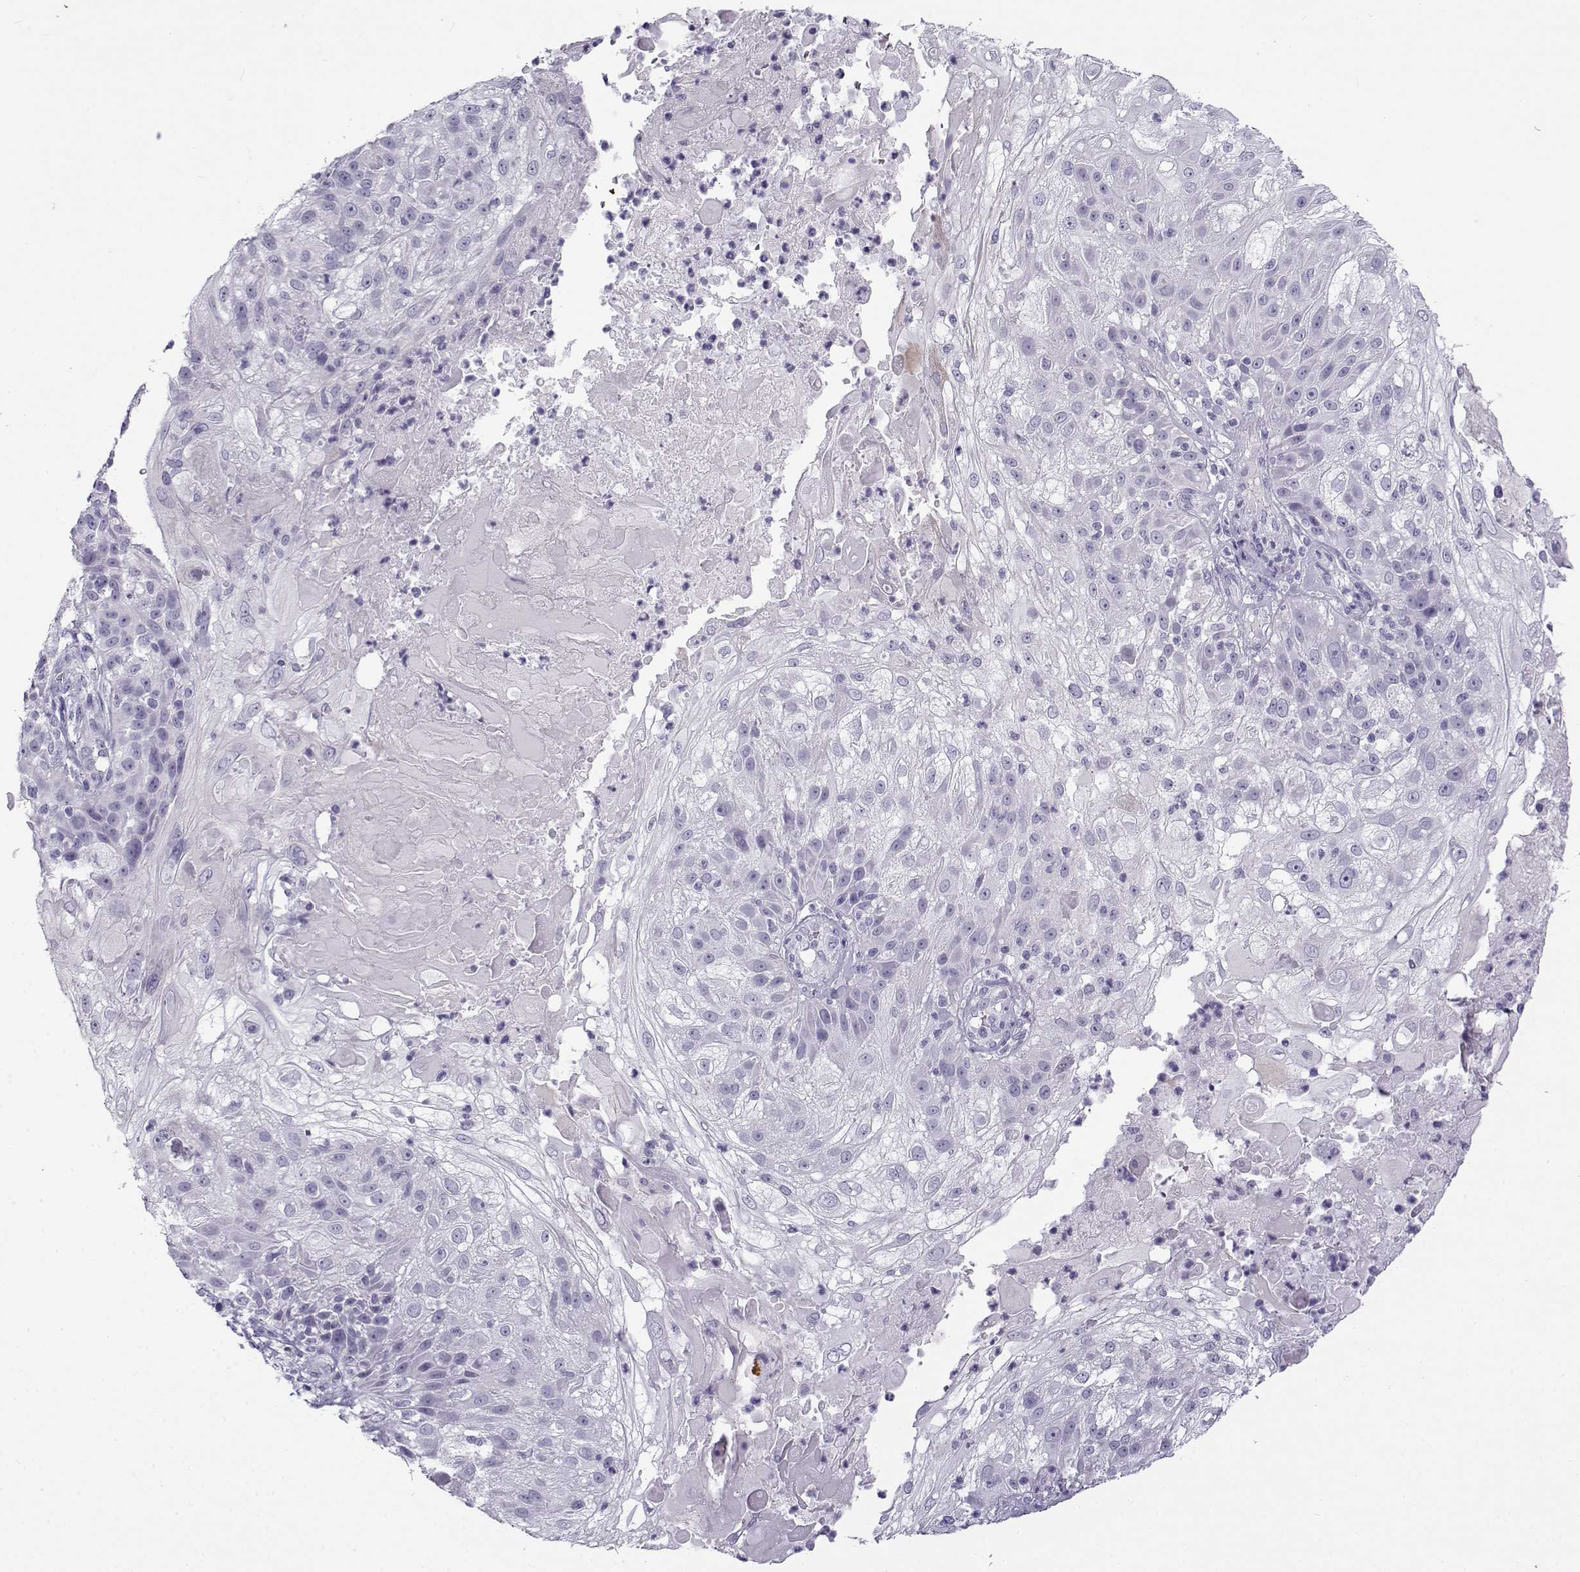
{"staining": {"intensity": "negative", "quantity": "none", "location": "none"}, "tissue": "skin cancer", "cell_type": "Tumor cells", "image_type": "cancer", "snomed": [{"axis": "morphology", "description": "Normal tissue, NOS"}, {"axis": "morphology", "description": "Squamous cell carcinoma, NOS"}, {"axis": "topography", "description": "Skin"}], "caption": "DAB (3,3'-diaminobenzidine) immunohistochemical staining of squamous cell carcinoma (skin) shows no significant positivity in tumor cells.", "gene": "GTSF1L", "patient": {"sex": "female", "age": 83}}